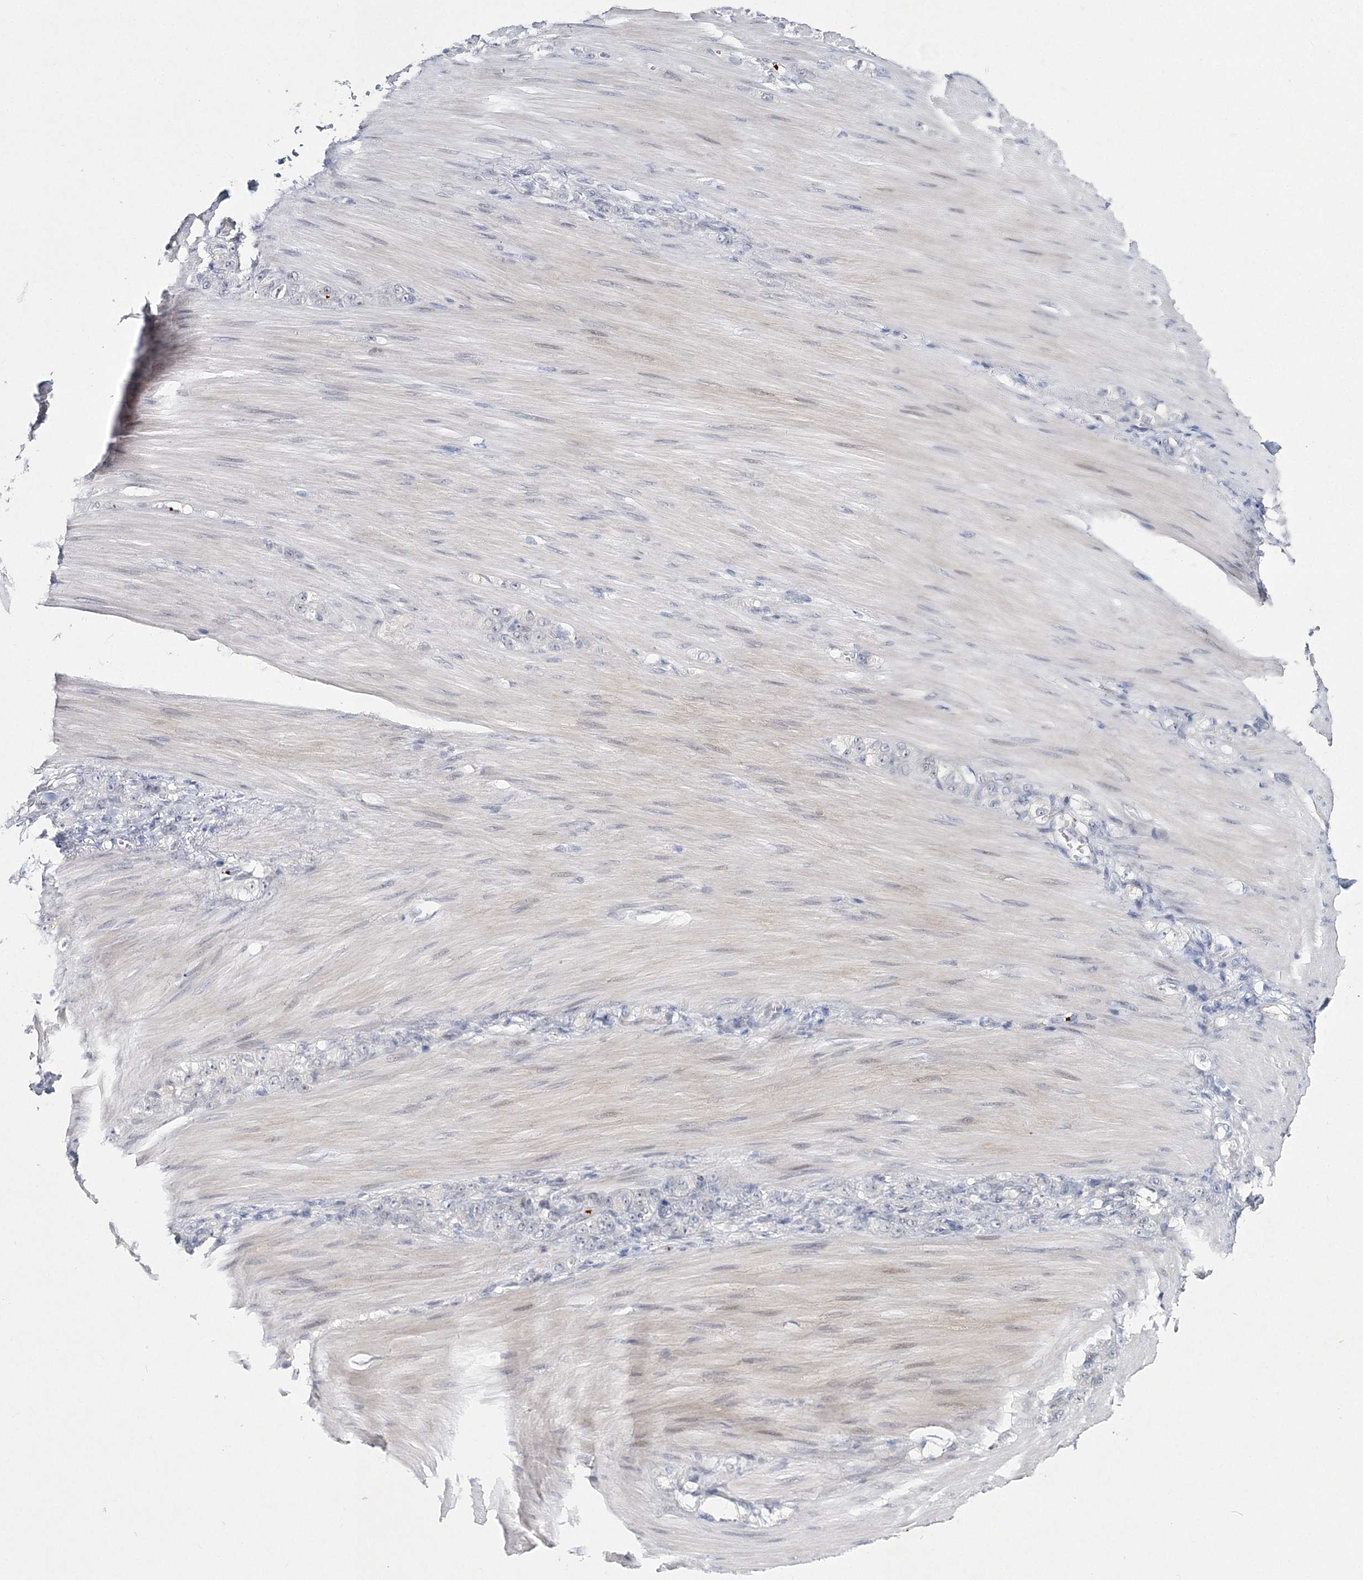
{"staining": {"intensity": "negative", "quantity": "none", "location": "none"}, "tissue": "stomach cancer", "cell_type": "Tumor cells", "image_type": "cancer", "snomed": [{"axis": "morphology", "description": "Normal tissue, NOS"}, {"axis": "morphology", "description": "Adenocarcinoma, NOS"}, {"axis": "topography", "description": "Stomach"}], "caption": "A photomicrograph of human adenocarcinoma (stomach) is negative for staining in tumor cells. The staining was performed using DAB to visualize the protein expression in brown, while the nuclei were stained in blue with hematoxylin (Magnification: 20x).", "gene": "MYOZ2", "patient": {"sex": "male", "age": 82}}